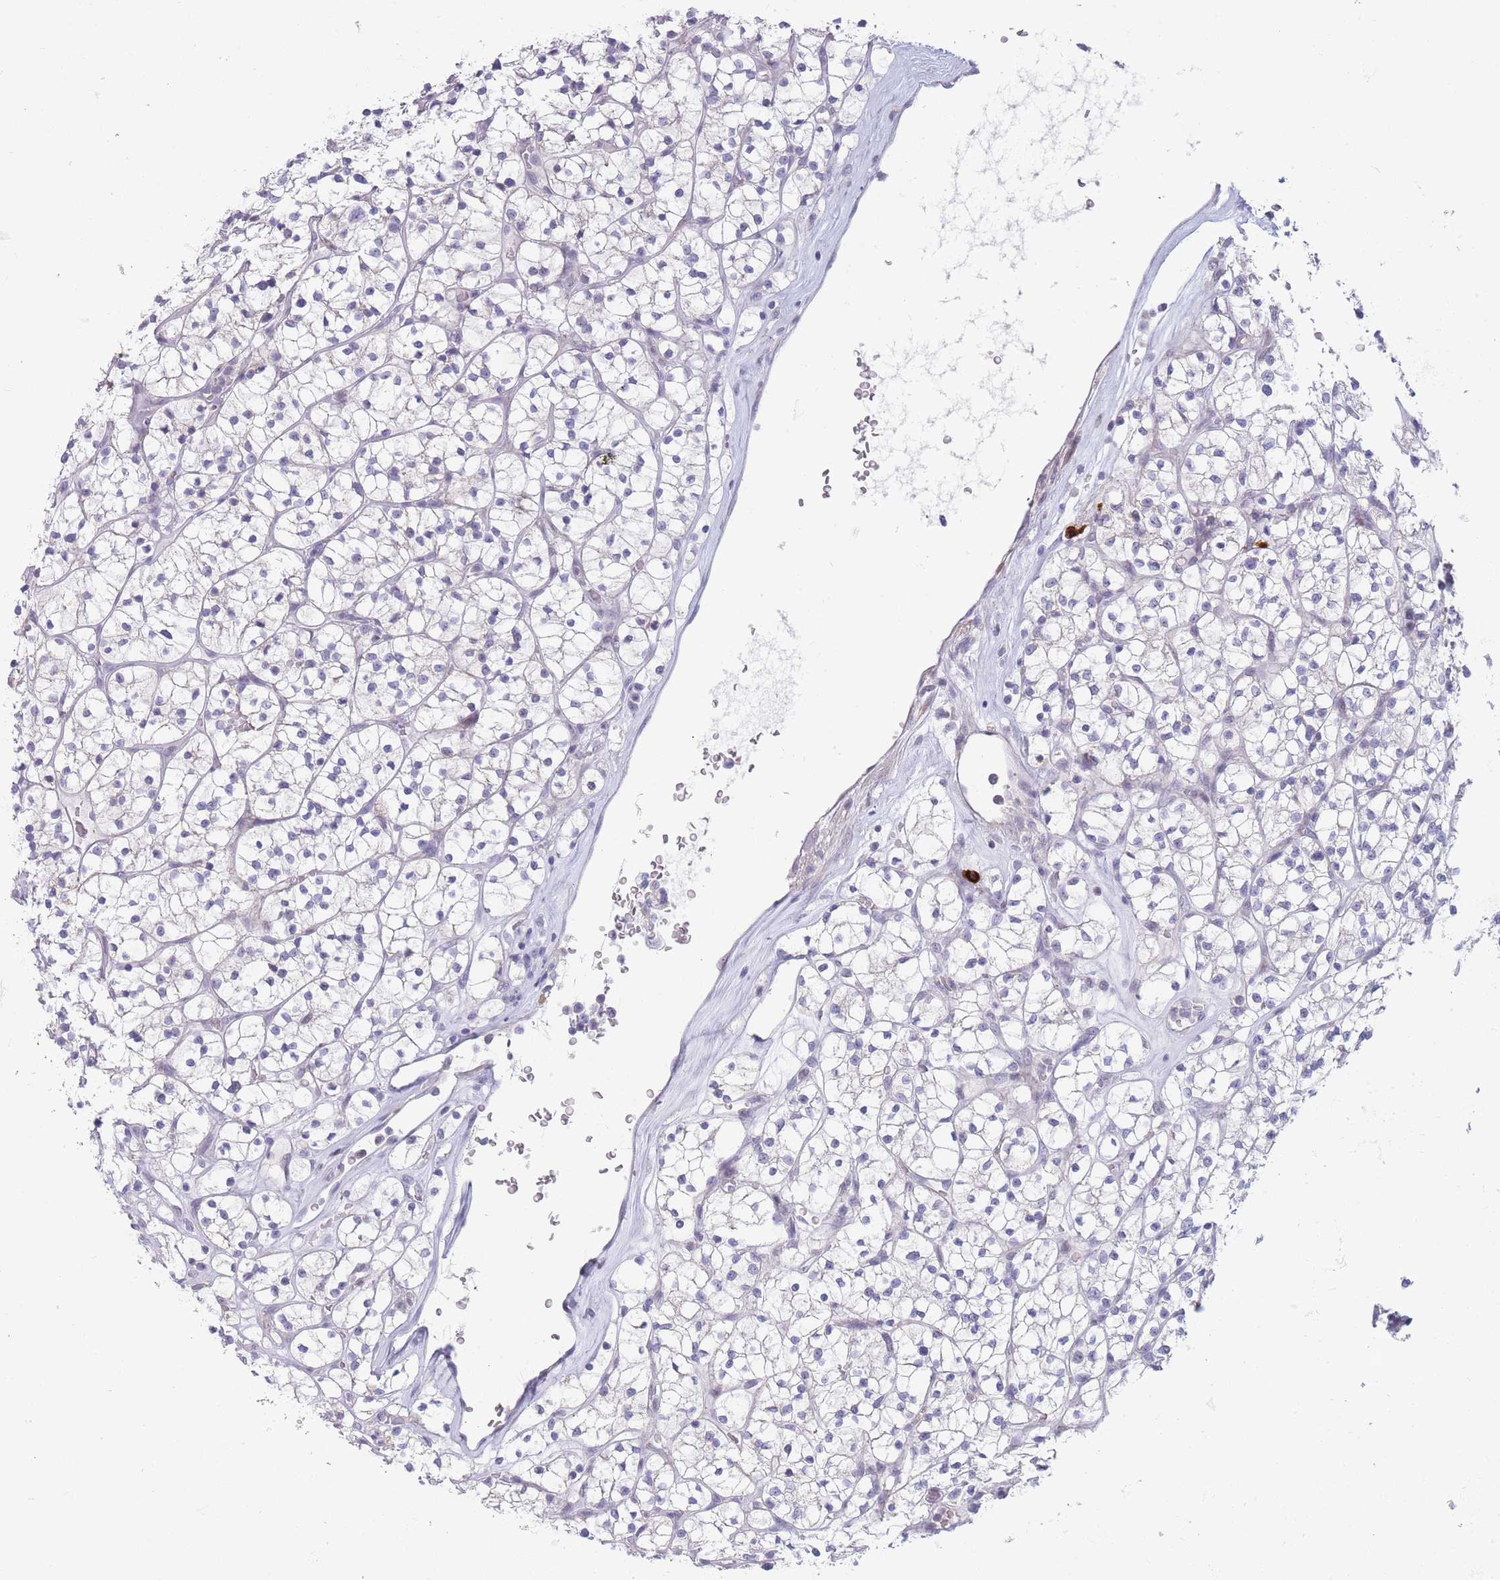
{"staining": {"intensity": "negative", "quantity": "none", "location": "none"}, "tissue": "renal cancer", "cell_type": "Tumor cells", "image_type": "cancer", "snomed": [{"axis": "morphology", "description": "Adenocarcinoma, NOS"}, {"axis": "topography", "description": "Kidney"}], "caption": "Tumor cells are negative for protein expression in human adenocarcinoma (renal). Brightfield microscopy of immunohistochemistry (IHC) stained with DAB (brown) and hematoxylin (blue), captured at high magnification.", "gene": "ASAP3", "patient": {"sex": "female", "age": 64}}